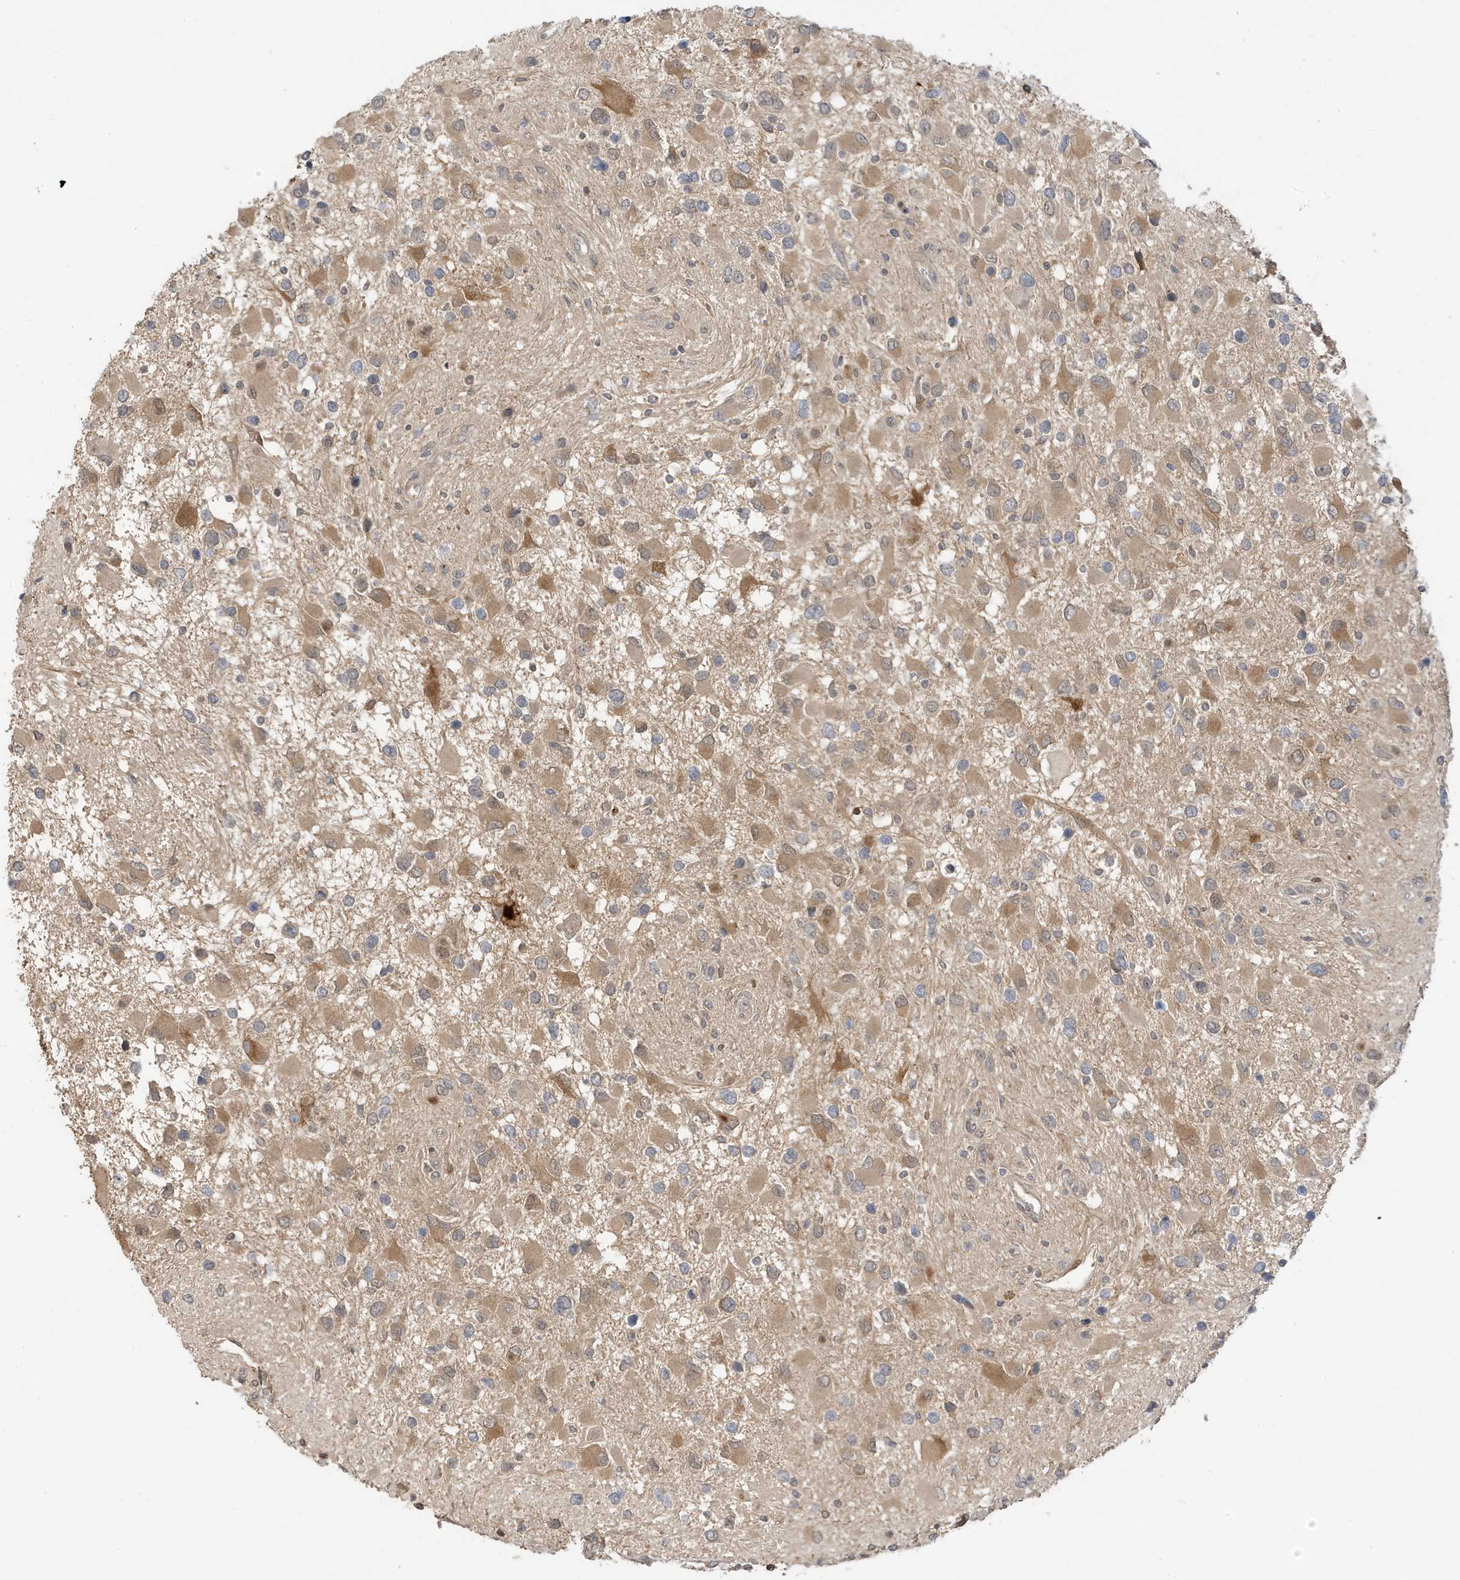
{"staining": {"intensity": "moderate", "quantity": ">75%", "location": "cytoplasmic/membranous"}, "tissue": "glioma", "cell_type": "Tumor cells", "image_type": "cancer", "snomed": [{"axis": "morphology", "description": "Glioma, malignant, High grade"}, {"axis": "topography", "description": "Brain"}], "caption": "High-magnification brightfield microscopy of glioma stained with DAB (3,3'-diaminobenzidine) (brown) and counterstained with hematoxylin (blue). tumor cells exhibit moderate cytoplasmic/membranous expression is appreciated in approximately>75% of cells.", "gene": "TAB3", "patient": {"sex": "male", "age": 53}}